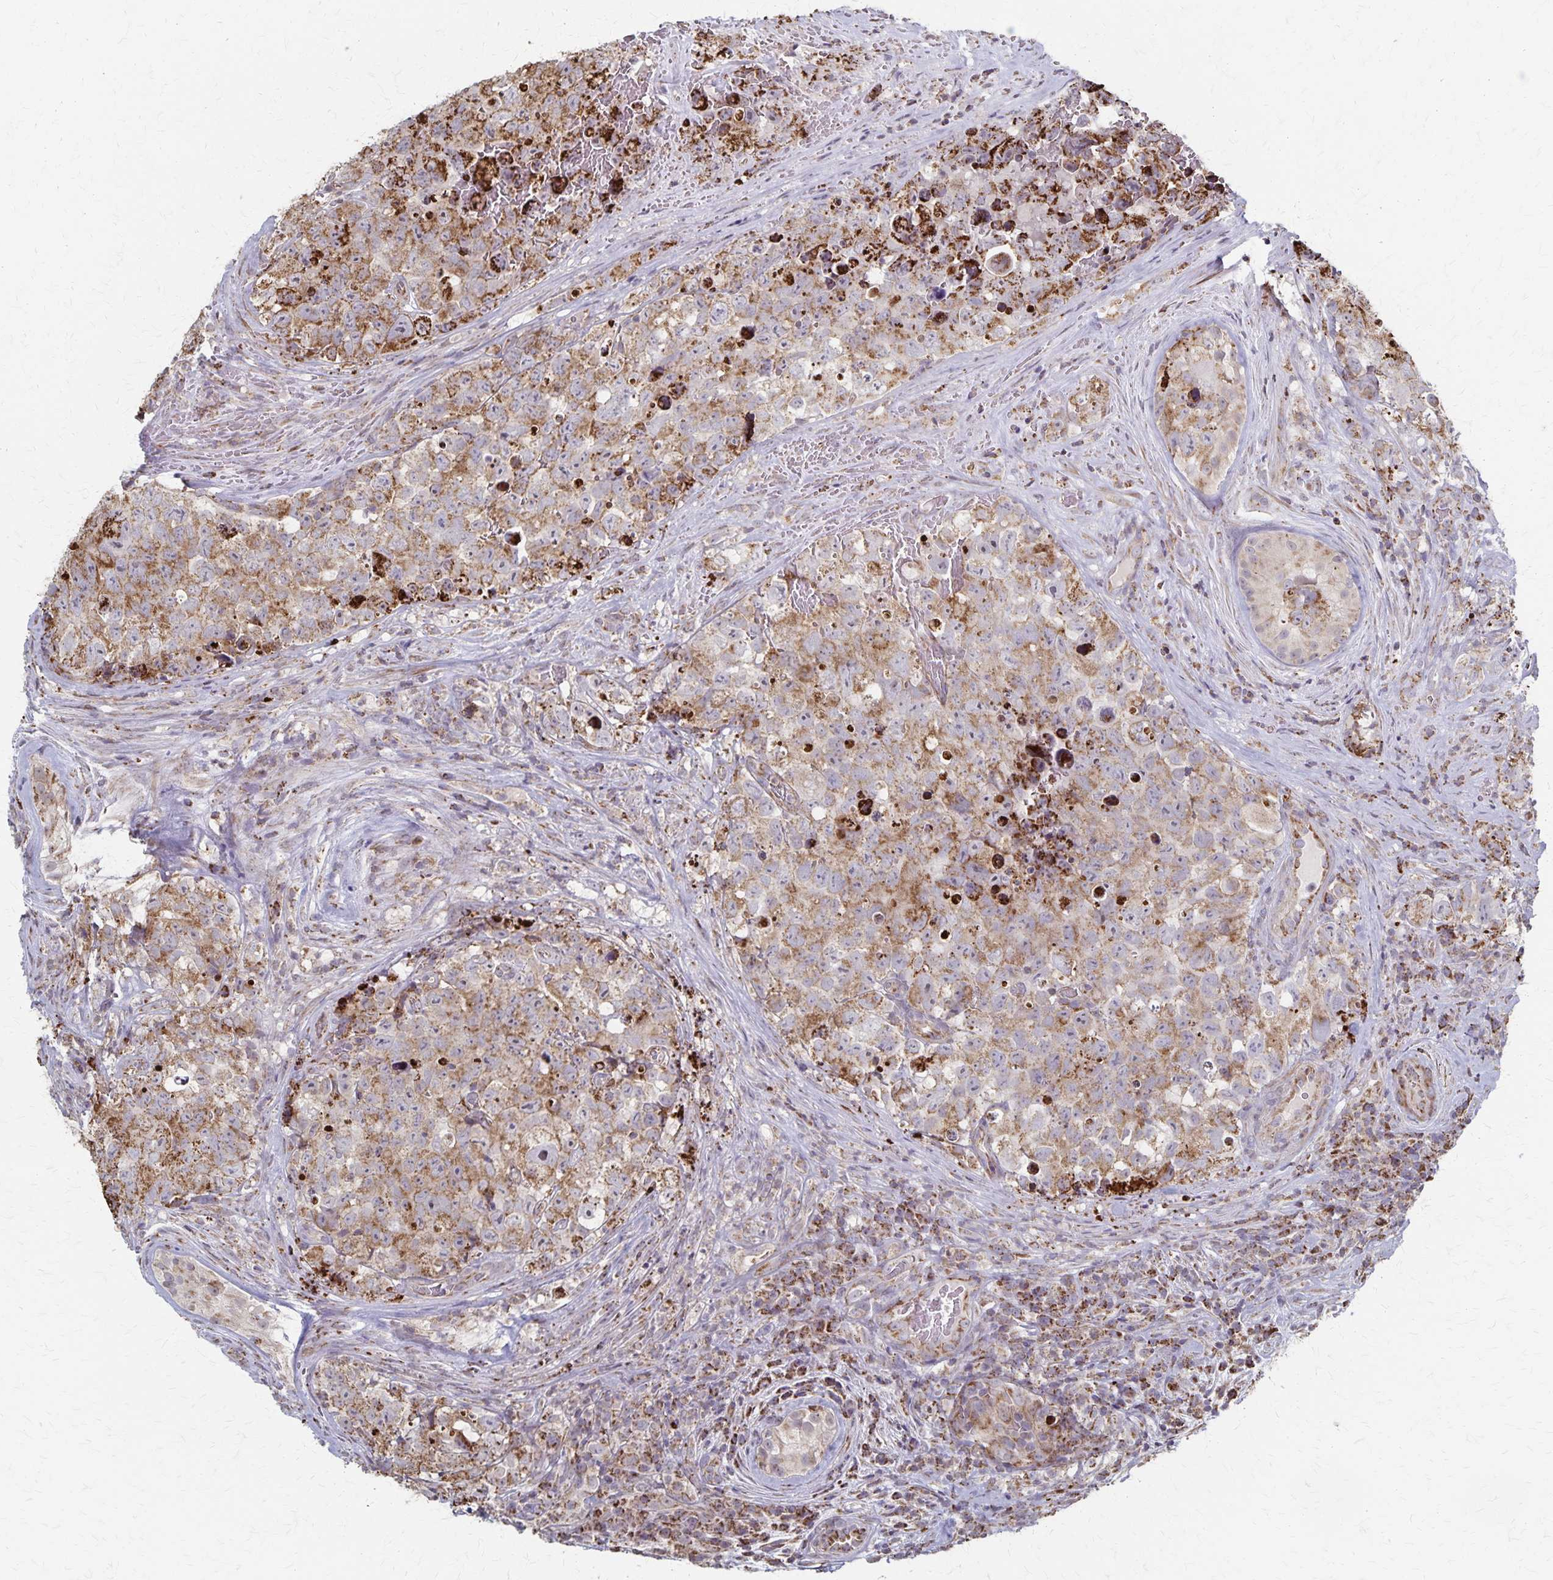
{"staining": {"intensity": "strong", "quantity": ">75%", "location": "cytoplasmic/membranous"}, "tissue": "testis cancer", "cell_type": "Tumor cells", "image_type": "cancer", "snomed": [{"axis": "morphology", "description": "Carcinoma, Embryonal, NOS"}, {"axis": "topography", "description": "Testis"}], "caption": "Human embryonal carcinoma (testis) stained with a protein marker displays strong staining in tumor cells.", "gene": "DYRK4", "patient": {"sex": "male", "age": 18}}